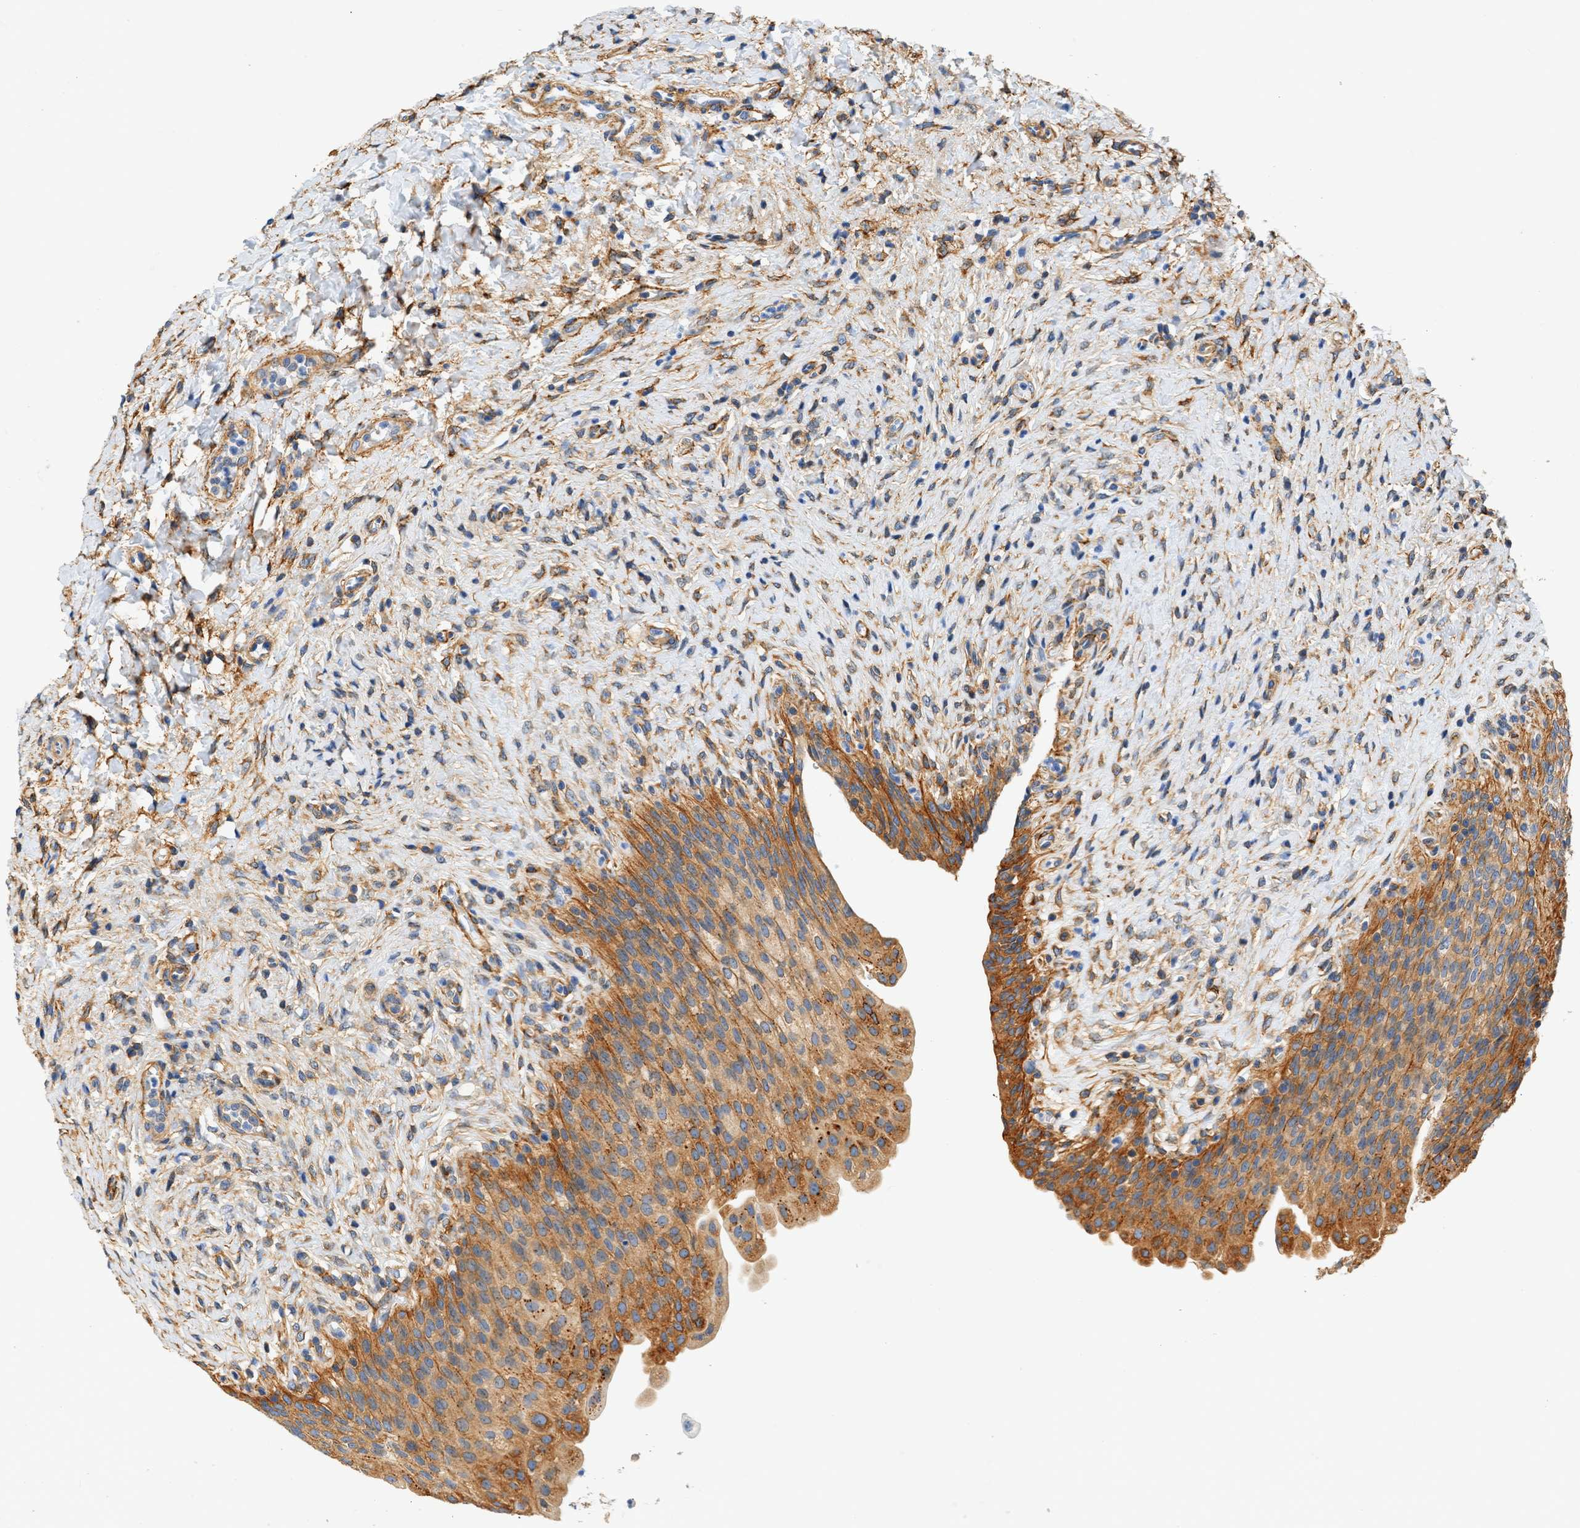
{"staining": {"intensity": "moderate", "quantity": ">75%", "location": "cytoplasmic/membranous"}, "tissue": "urinary bladder", "cell_type": "Urothelial cells", "image_type": "normal", "snomed": [{"axis": "morphology", "description": "Urothelial carcinoma, High grade"}, {"axis": "topography", "description": "Urinary bladder"}], "caption": "The immunohistochemical stain highlights moderate cytoplasmic/membranous staining in urothelial cells of normal urinary bladder.", "gene": "SEPTIN2", "patient": {"sex": "male", "age": 46}}